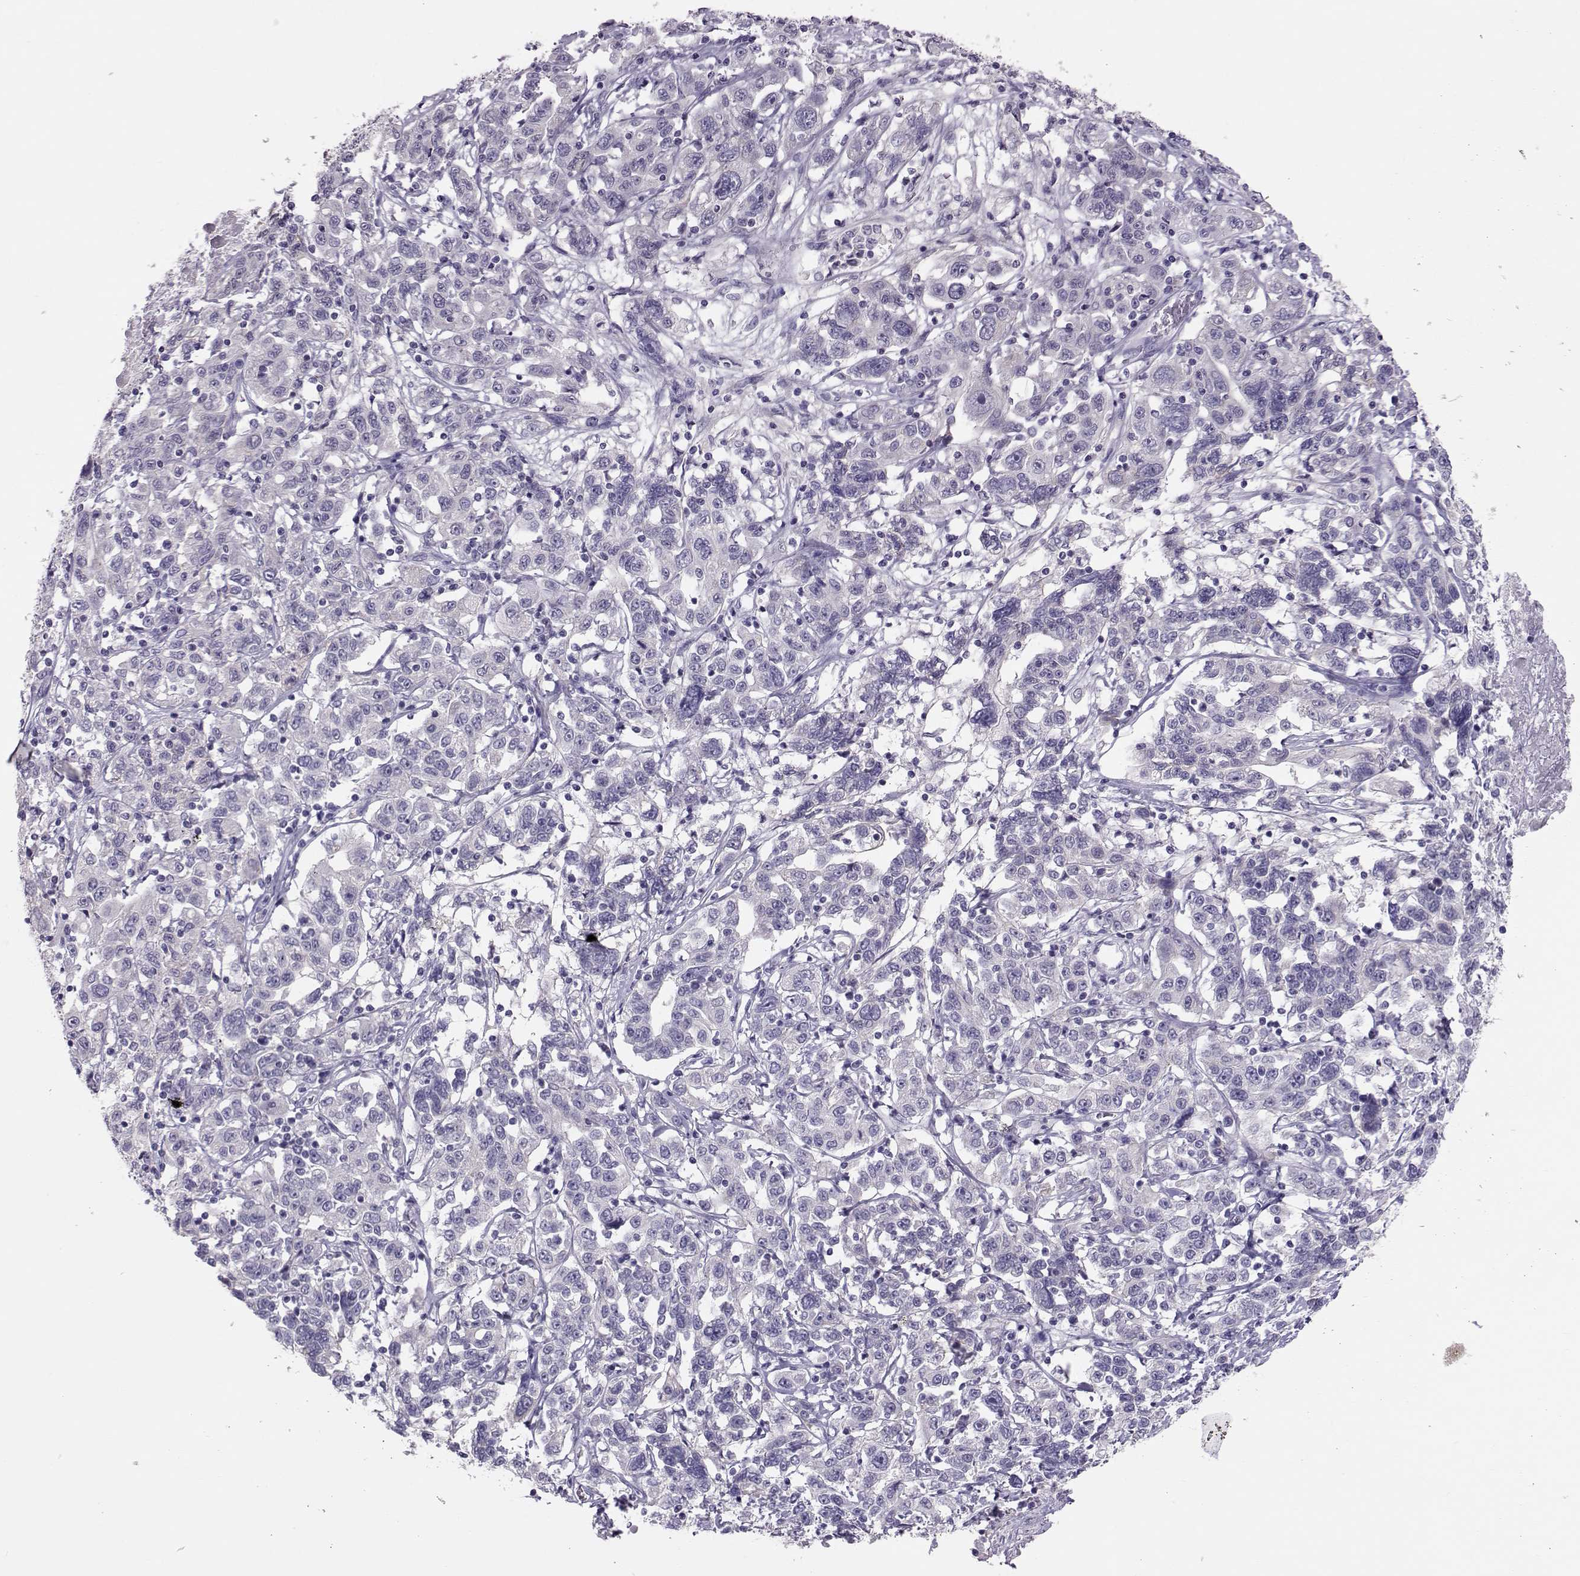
{"staining": {"intensity": "negative", "quantity": "none", "location": "none"}, "tissue": "liver cancer", "cell_type": "Tumor cells", "image_type": "cancer", "snomed": [{"axis": "morphology", "description": "Adenocarcinoma, NOS"}, {"axis": "morphology", "description": "Cholangiocarcinoma"}, {"axis": "topography", "description": "Liver"}], "caption": "Protein analysis of liver cancer shows no significant staining in tumor cells.", "gene": "DNAAF1", "patient": {"sex": "male", "age": 64}}